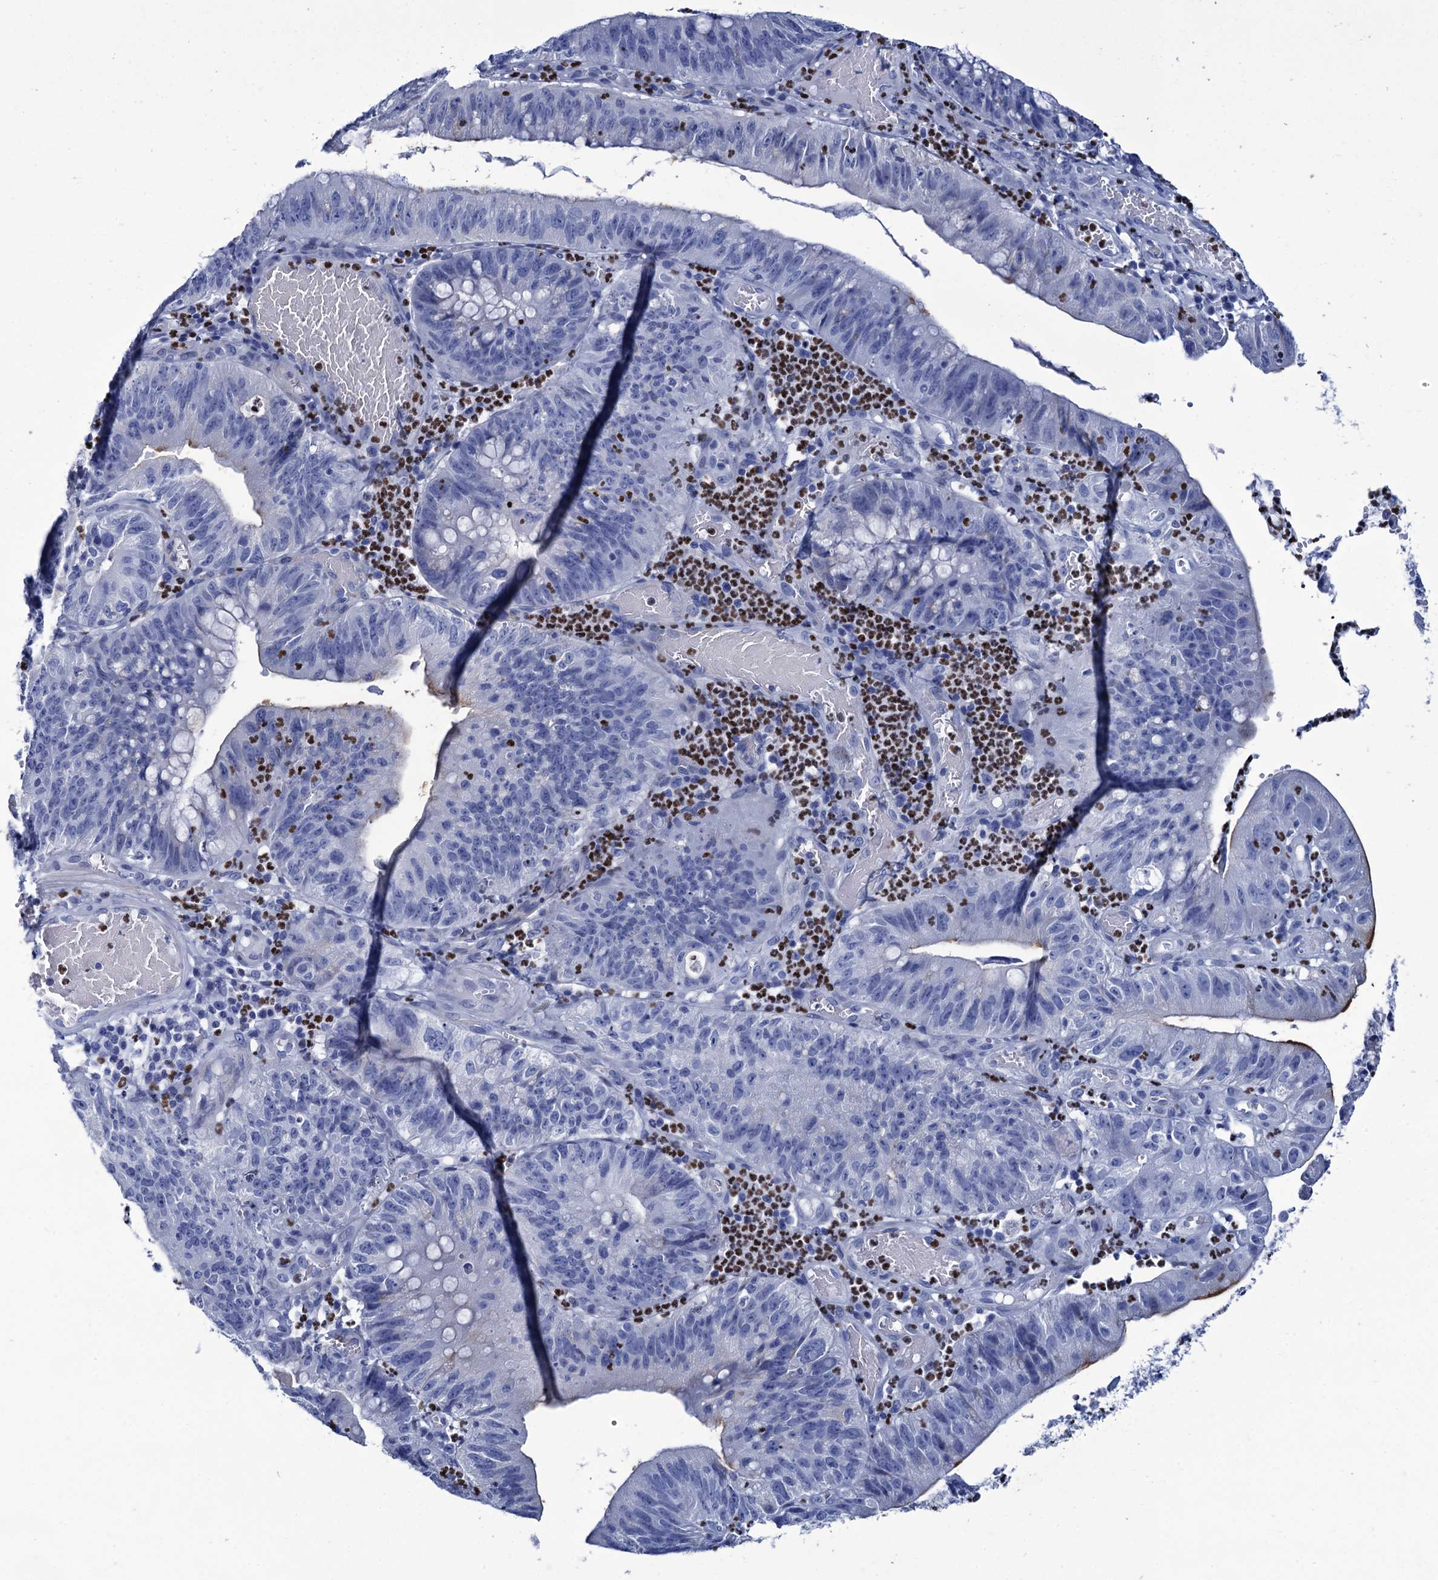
{"staining": {"intensity": "negative", "quantity": "none", "location": "none"}, "tissue": "stomach cancer", "cell_type": "Tumor cells", "image_type": "cancer", "snomed": [{"axis": "morphology", "description": "Adenocarcinoma, NOS"}, {"axis": "topography", "description": "Stomach"}], "caption": "Tumor cells show no significant positivity in stomach cancer (adenocarcinoma). (Stains: DAB (3,3'-diaminobenzidine) immunohistochemistry with hematoxylin counter stain, Microscopy: brightfield microscopy at high magnification).", "gene": "RHCG", "patient": {"sex": "male", "age": 59}}